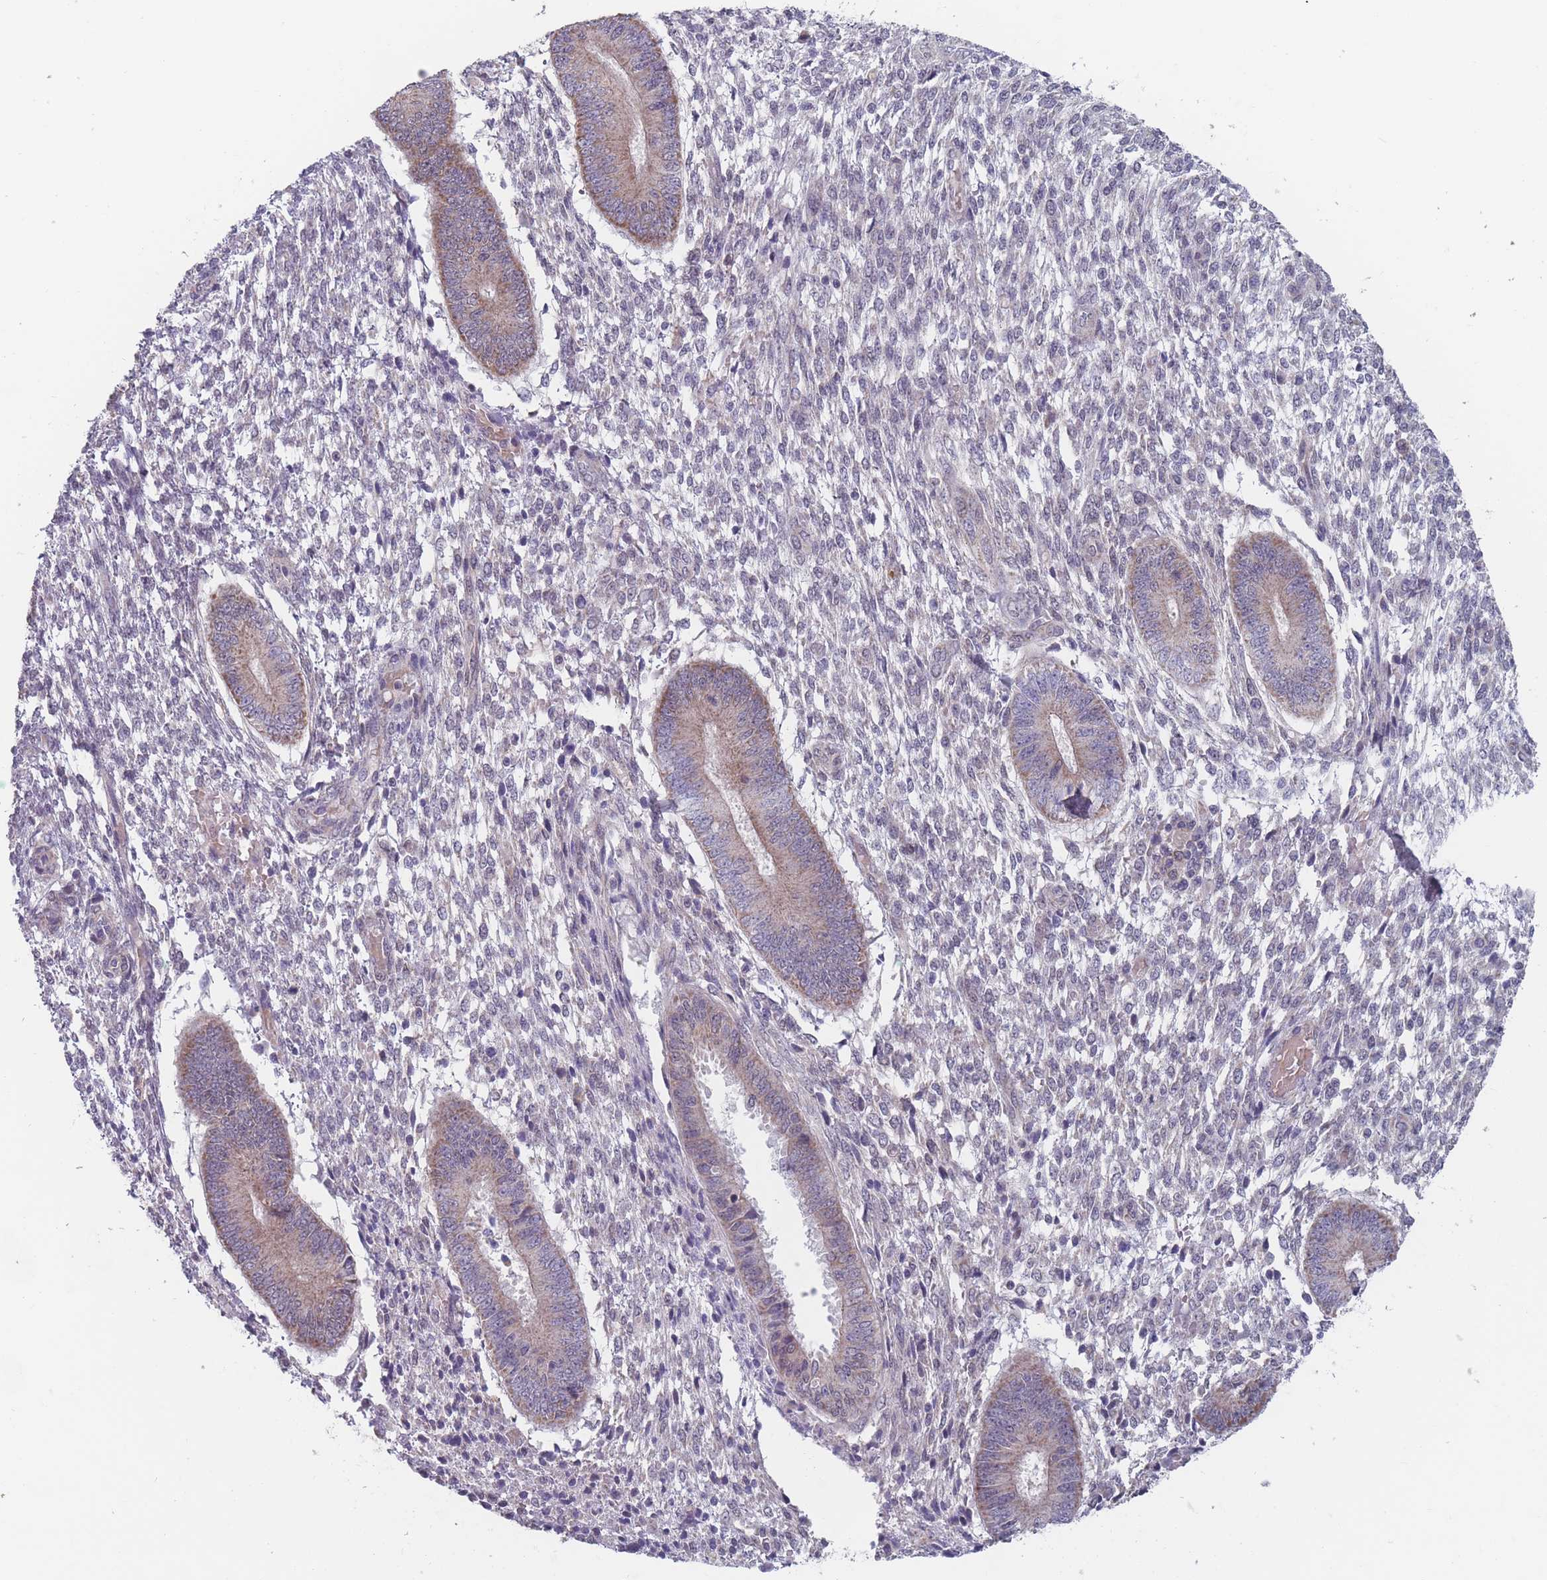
{"staining": {"intensity": "negative", "quantity": "none", "location": "none"}, "tissue": "endometrium", "cell_type": "Cells in endometrial stroma", "image_type": "normal", "snomed": [{"axis": "morphology", "description": "Normal tissue, NOS"}, {"axis": "topography", "description": "Endometrium"}], "caption": "Immunohistochemistry (IHC) photomicrograph of benign endometrium: human endometrium stained with DAB exhibits no significant protein expression in cells in endometrial stroma. (Stains: DAB (3,3'-diaminobenzidine) immunohistochemistry (IHC) with hematoxylin counter stain, Microscopy: brightfield microscopy at high magnification).", "gene": "PEX7", "patient": {"sex": "female", "age": 49}}